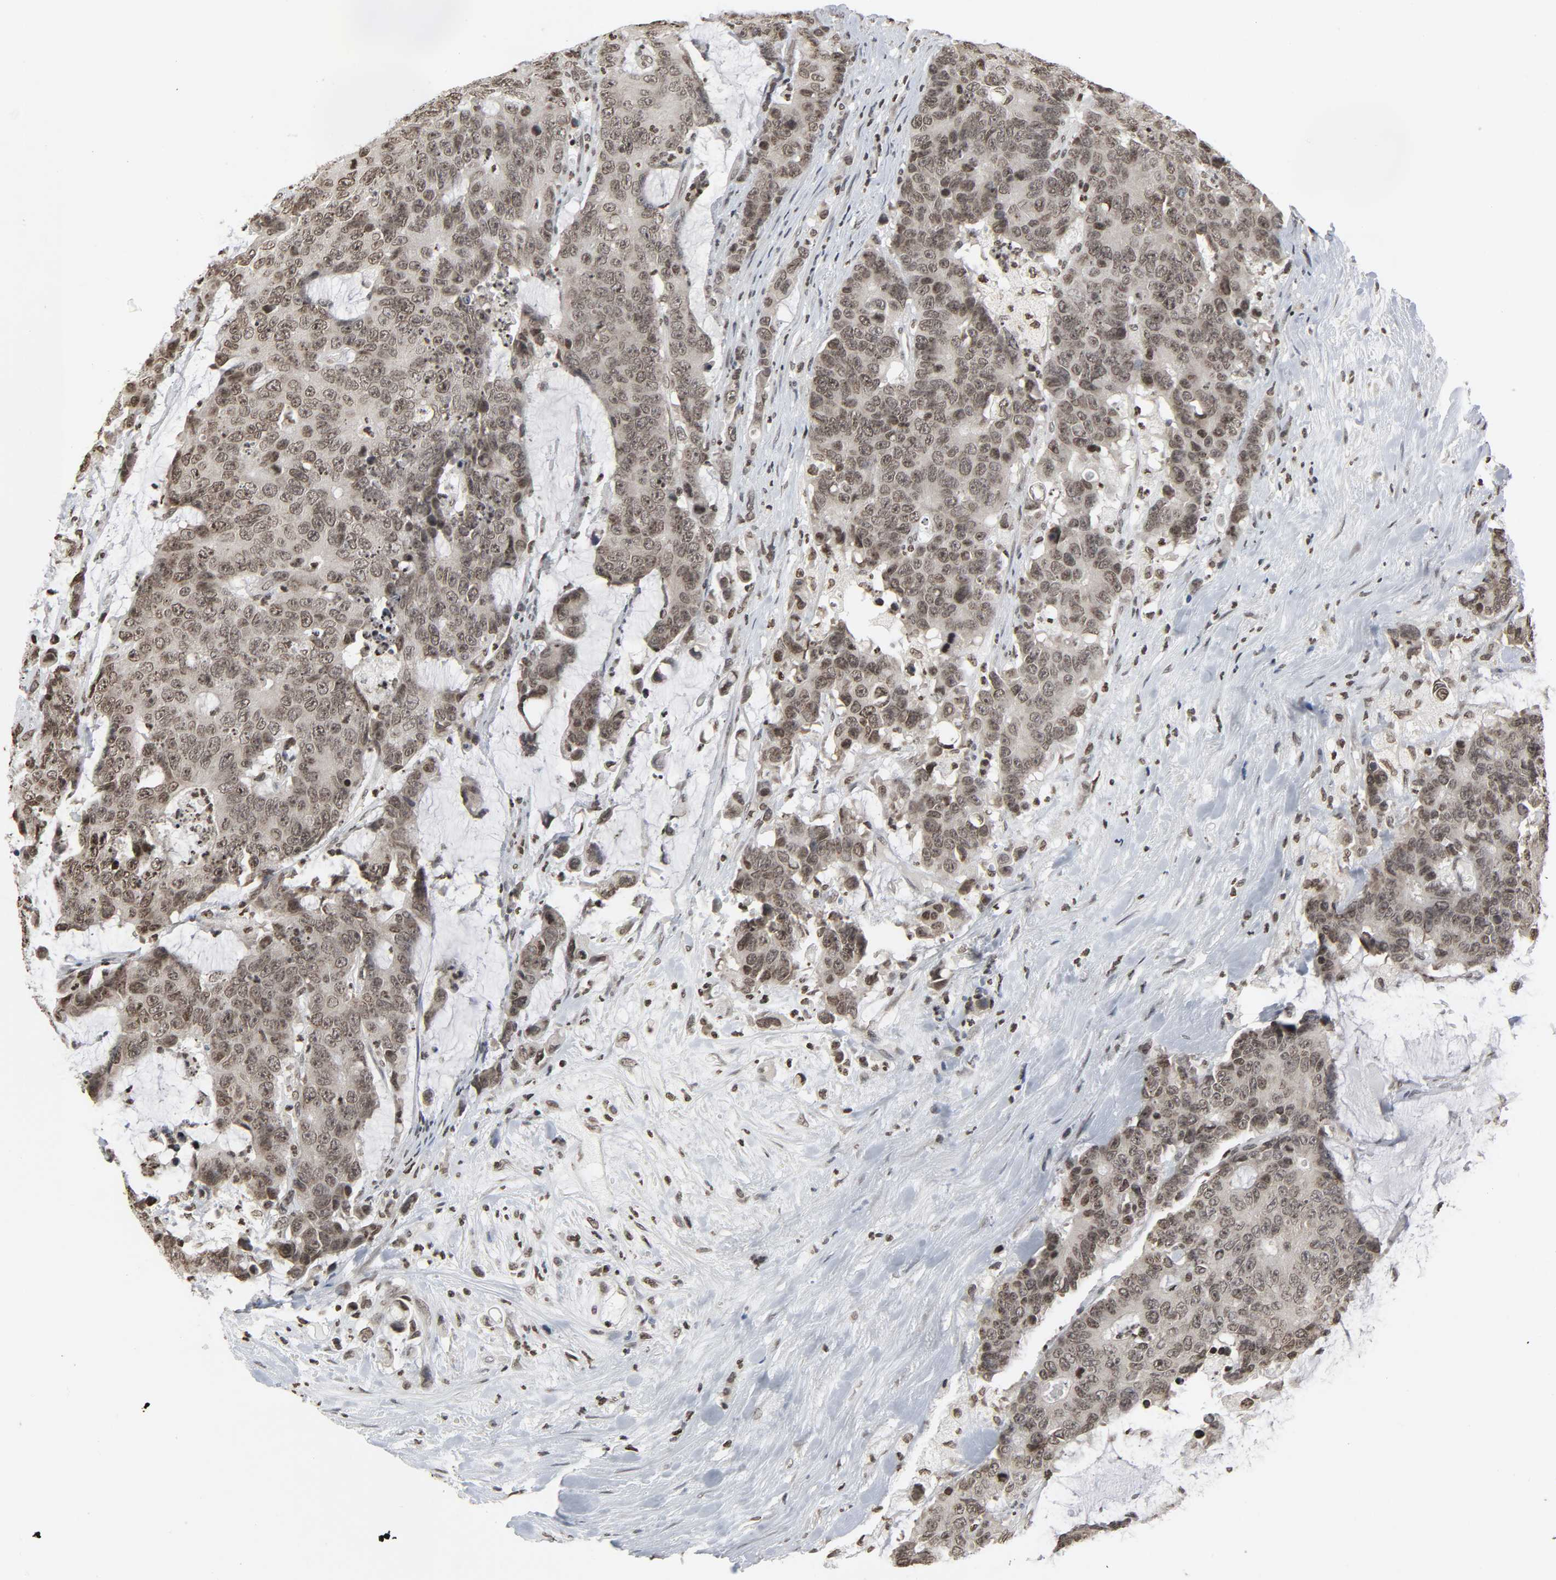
{"staining": {"intensity": "moderate", "quantity": ">75%", "location": "nuclear"}, "tissue": "colorectal cancer", "cell_type": "Tumor cells", "image_type": "cancer", "snomed": [{"axis": "morphology", "description": "Adenocarcinoma, NOS"}, {"axis": "topography", "description": "Colon"}], "caption": "Colorectal cancer stained with IHC displays moderate nuclear positivity in about >75% of tumor cells.", "gene": "ELAVL1", "patient": {"sex": "female", "age": 86}}